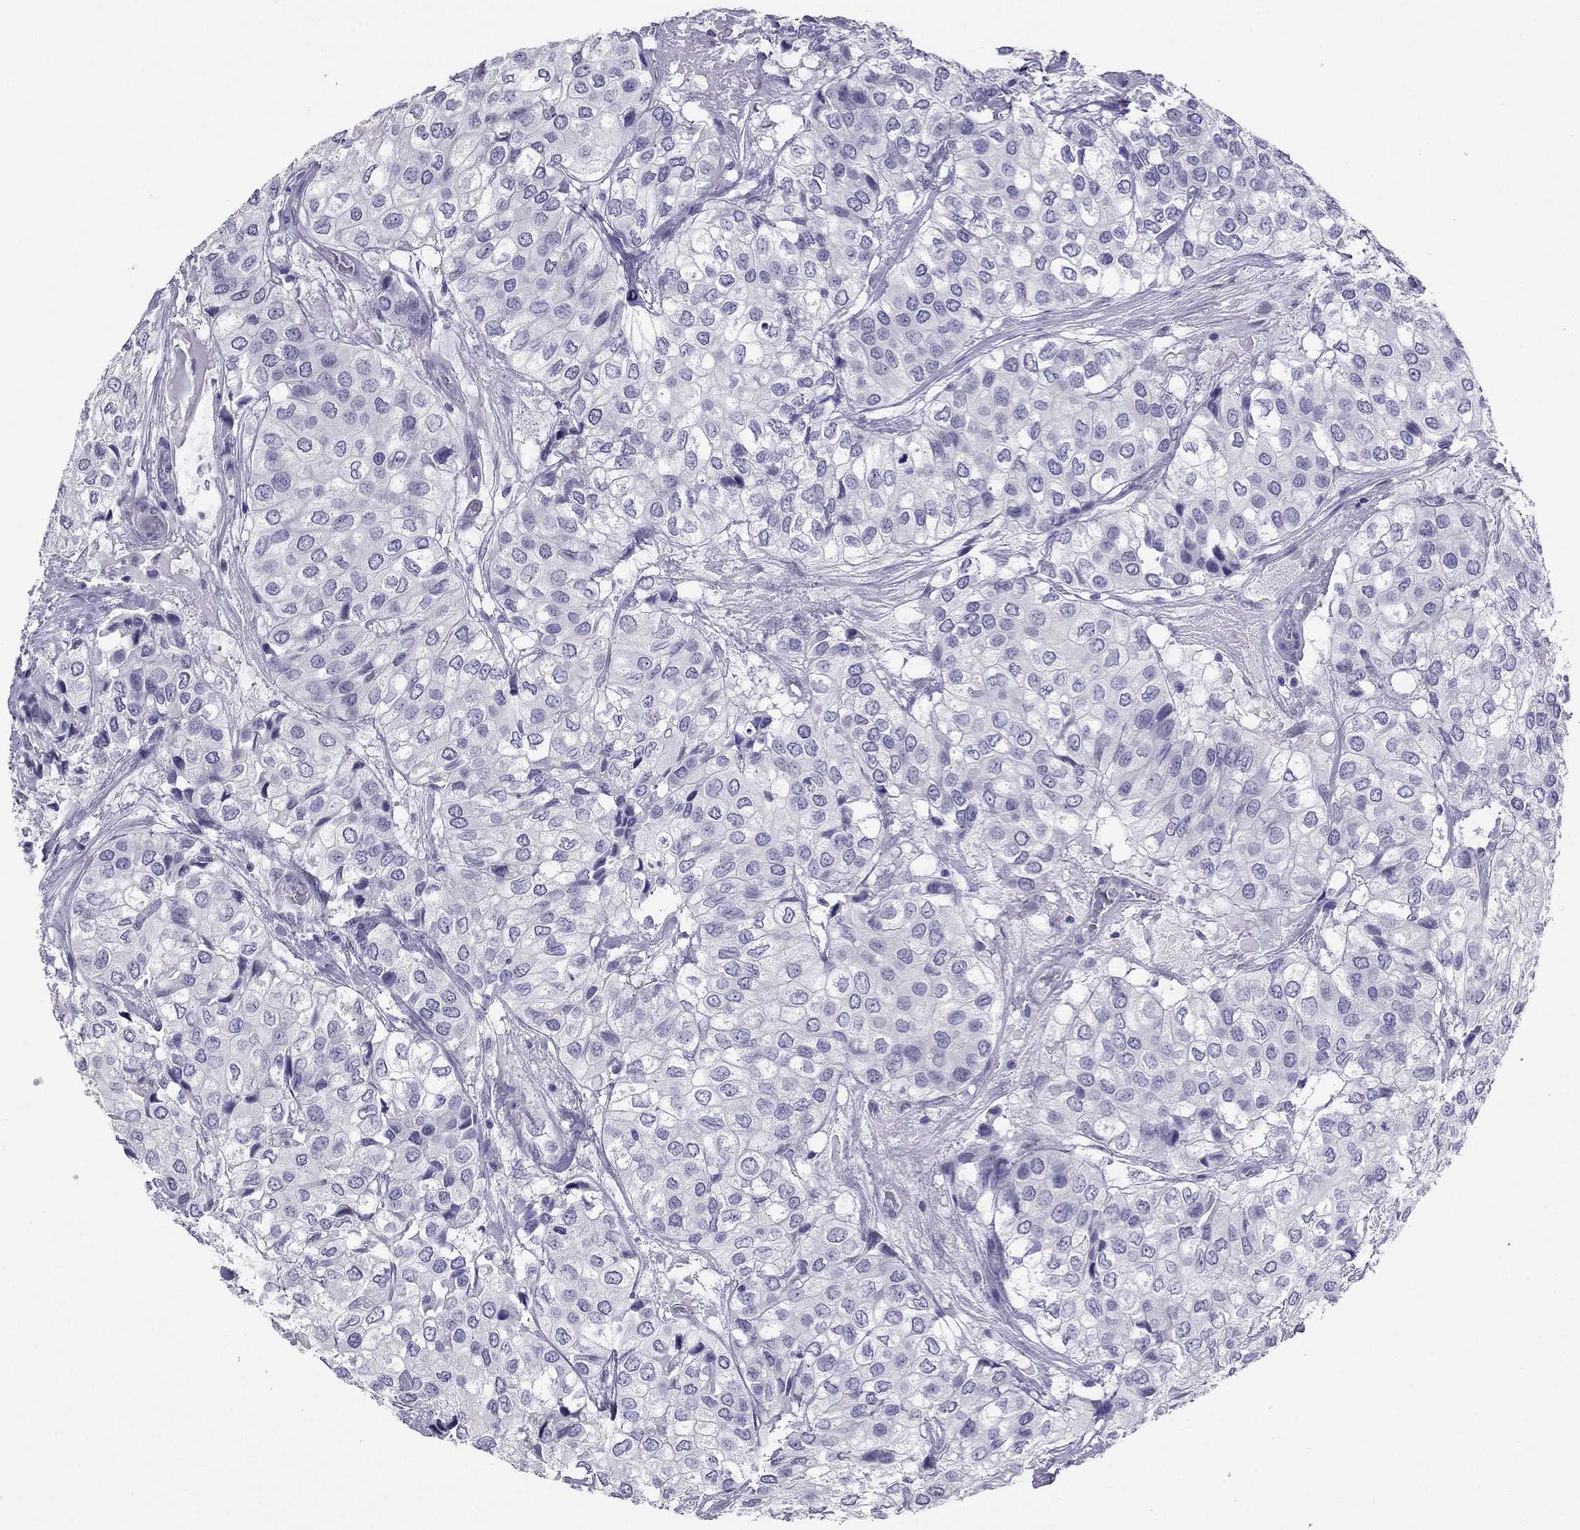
{"staining": {"intensity": "negative", "quantity": "none", "location": "none"}, "tissue": "urothelial cancer", "cell_type": "Tumor cells", "image_type": "cancer", "snomed": [{"axis": "morphology", "description": "Urothelial carcinoma, High grade"}, {"axis": "topography", "description": "Urinary bladder"}], "caption": "IHC of urothelial cancer reveals no expression in tumor cells.", "gene": "CROCC2", "patient": {"sex": "male", "age": 73}}